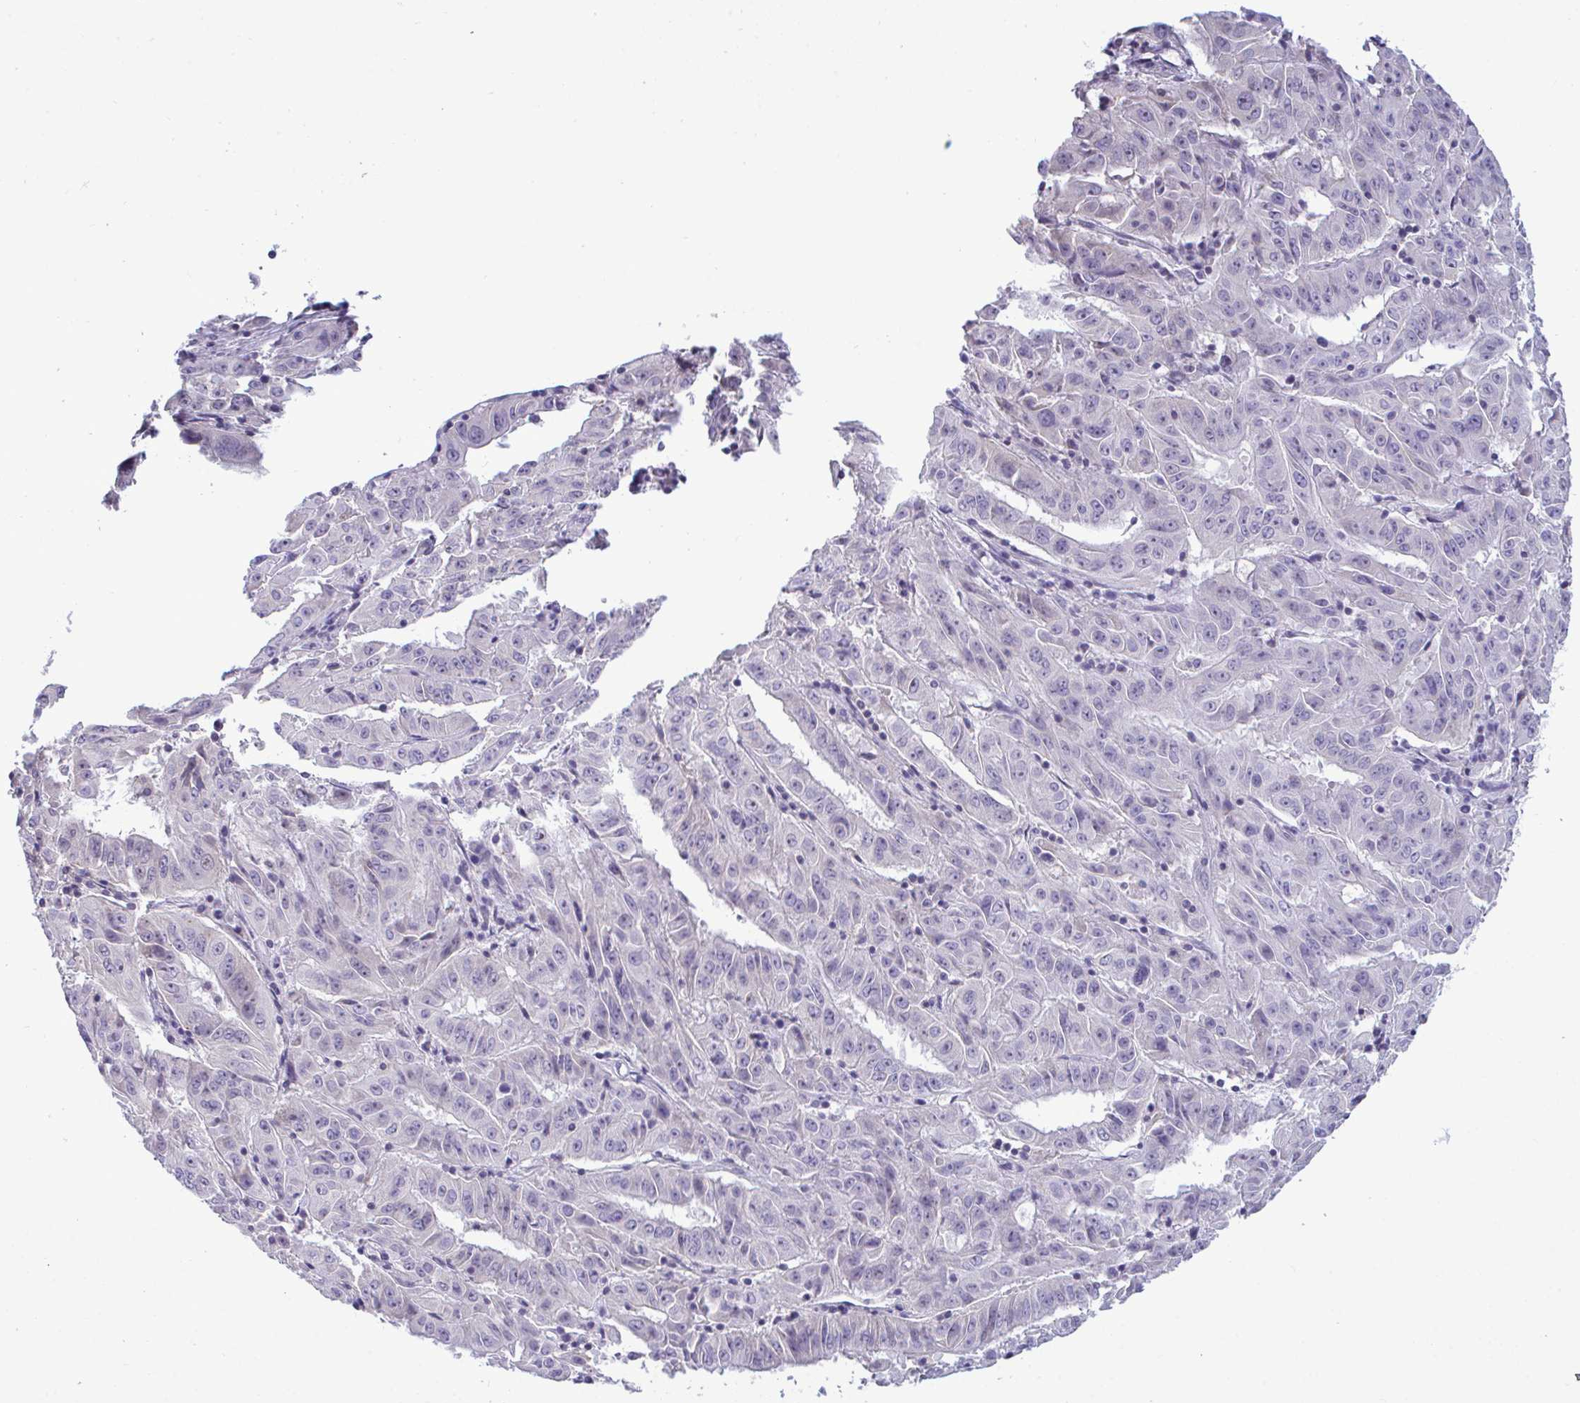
{"staining": {"intensity": "negative", "quantity": "none", "location": "none"}, "tissue": "pancreatic cancer", "cell_type": "Tumor cells", "image_type": "cancer", "snomed": [{"axis": "morphology", "description": "Adenocarcinoma, NOS"}, {"axis": "topography", "description": "Pancreas"}], "caption": "Pancreatic cancer stained for a protein using immunohistochemistry (IHC) demonstrates no positivity tumor cells.", "gene": "PIGK", "patient": {"sex": "male", "age": 63}}